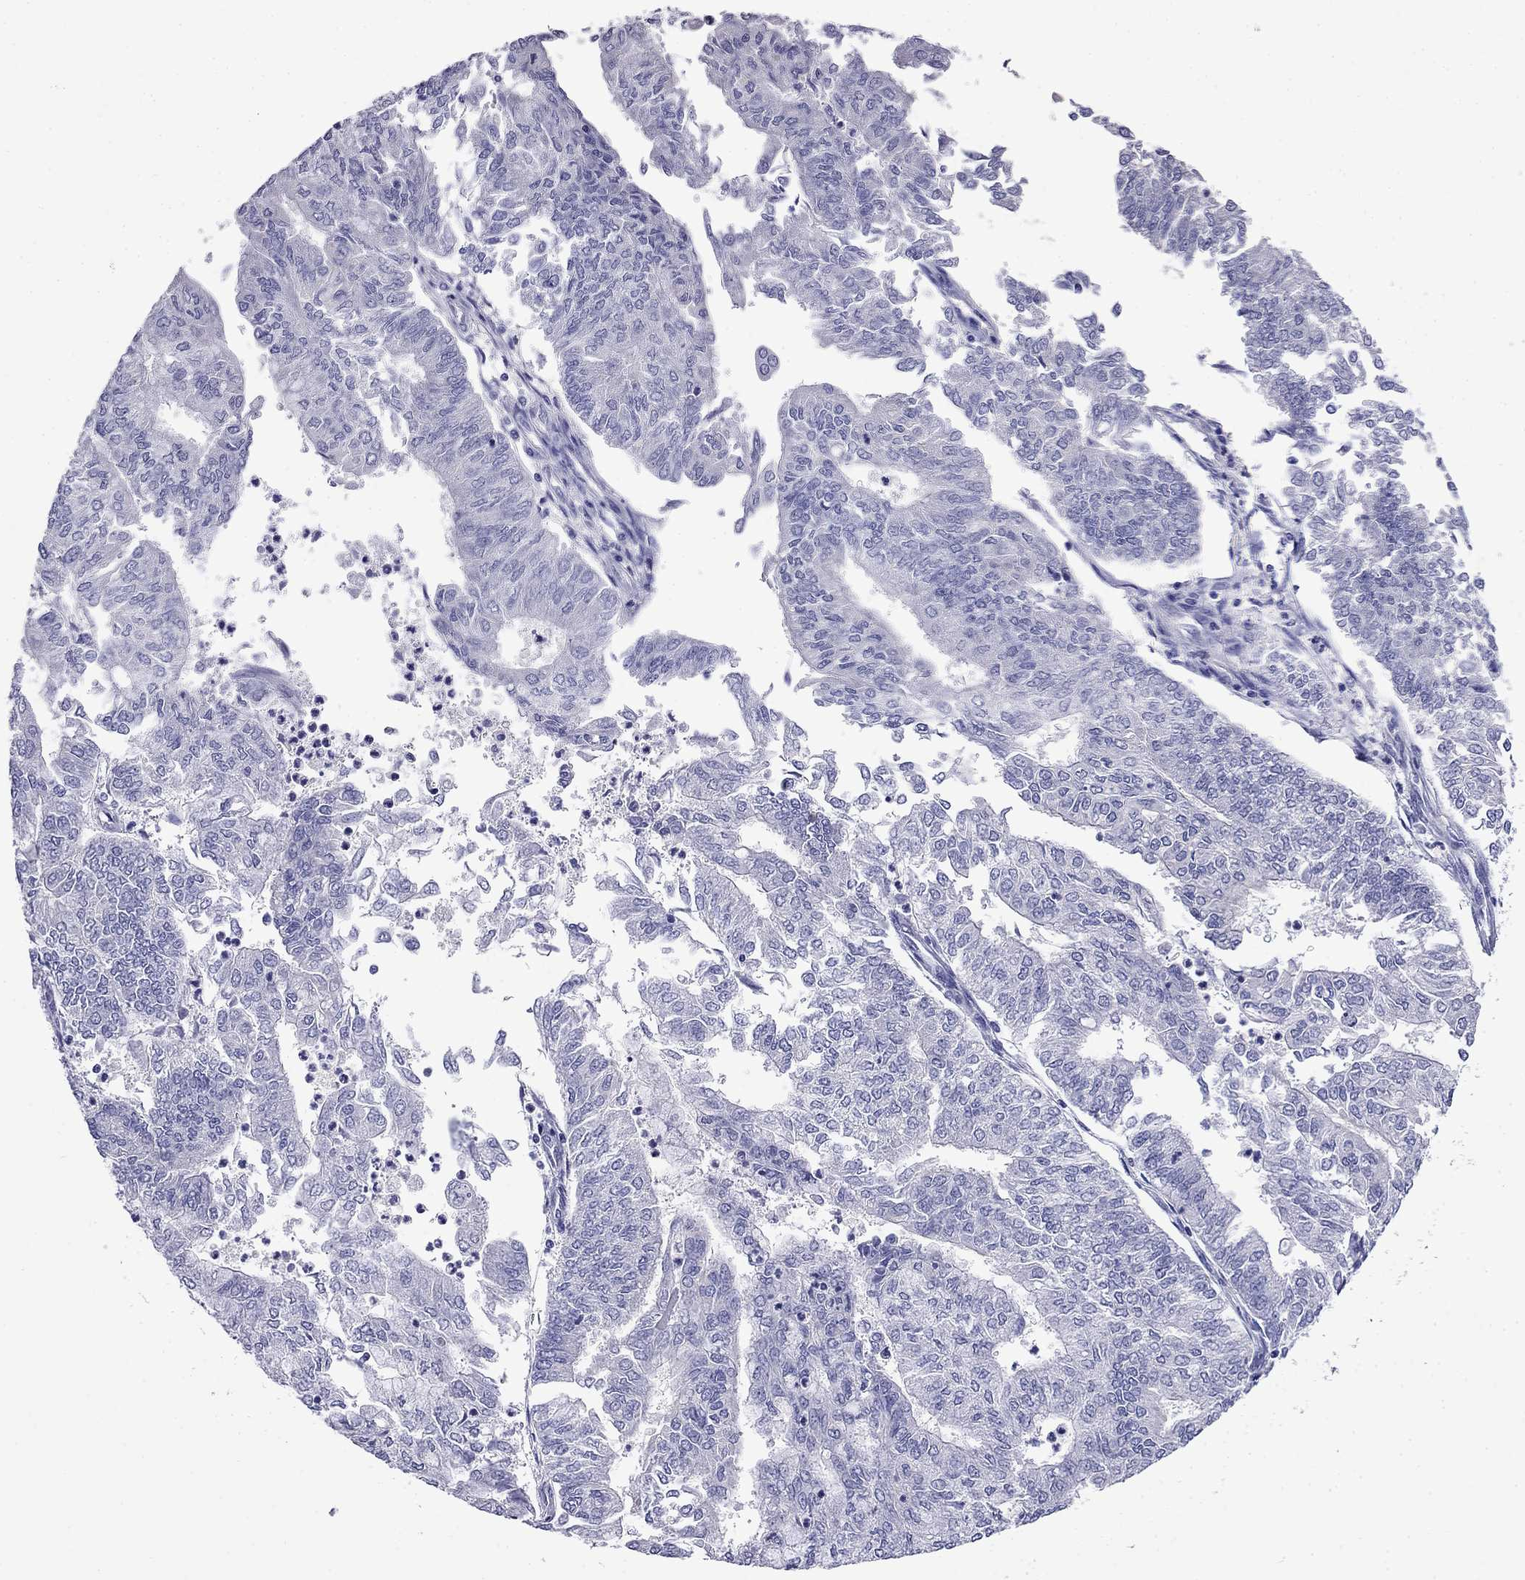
{"staining": {"intensity": "negative", "quantity": "none", "location": "none"}, "tissue": "endometrial cancer", "cell_type": "Tumor cells", "image_type": "cancer", "snomed": [{"axis": "morphology", "description": "Adenocarcinoma, NOS"}, {"axis": "topography", "description": "Endometrium"}], "caption": "IHC of adenocarcinoma (endometrial) shows no positivity in tumor cells.", "gene": "MYO15A", "patient": {"sex": "female", "age": 59}}